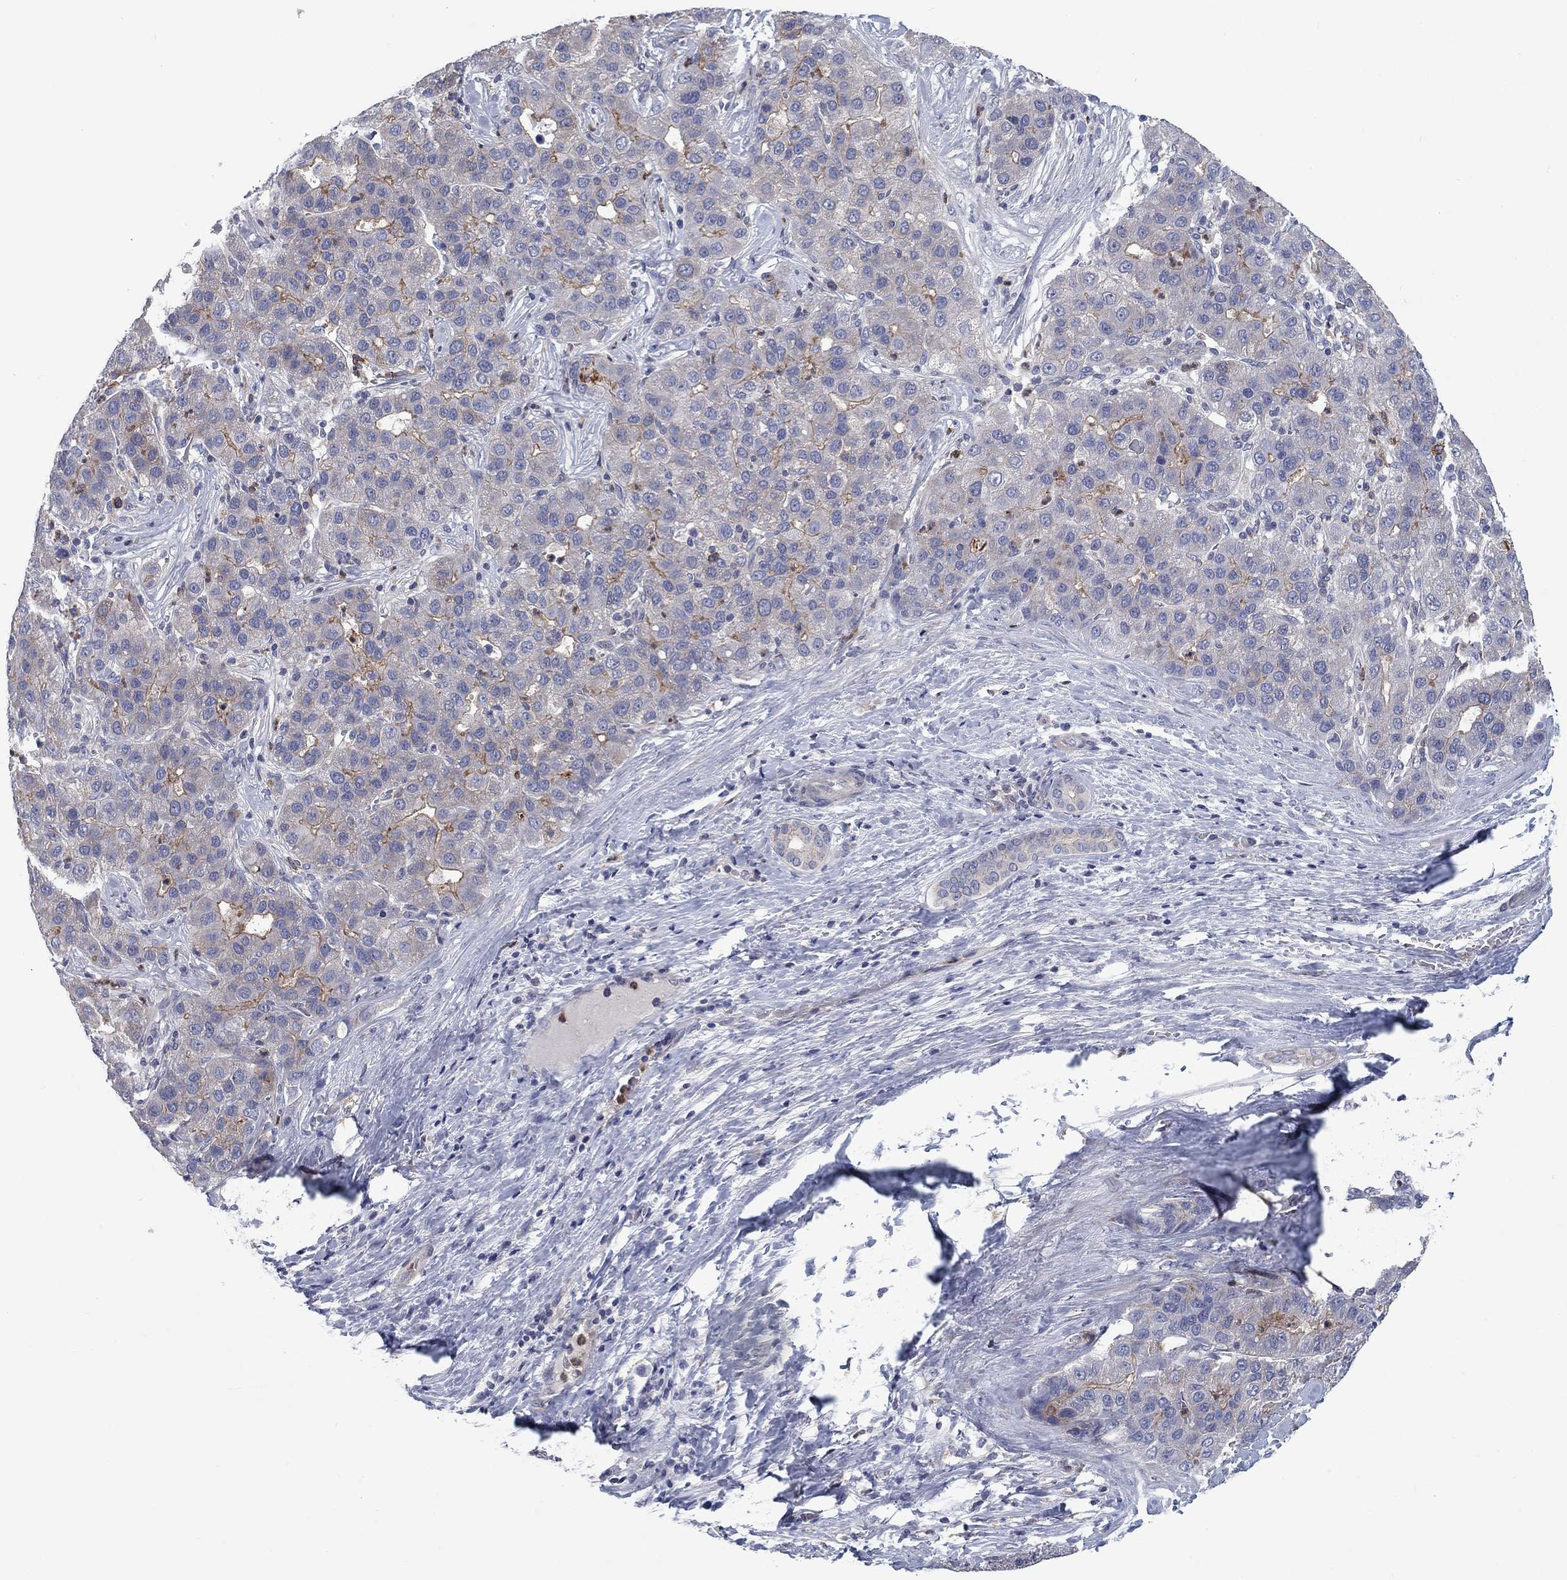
{"staining": {"intensity": "moderate", "quantity": "<25%", "location": "cytoplasmic/membranous"}, "tissue": "liver cancer", "cell_type": "Tumor cells", "image_type": "cancer", "snomed": [{"axis": "morphology", "description": "Carcinoma, Hepatocellular, NOS"}, {"axis": "topography", "description": "Liver"}], "caption": "High-magnification brightfield microscopy of liver hepatocellular carcinoma stained with DAB (3,3'-diaminobenzidine) (brown) and counterstained with hematoxylin (blue). tumor cells exhibit moderate cytoplasmic/membranous expression is seen in approximately<25% of cells.", "gene": "KIF15", "patient": {"sex": "male", "age": 65}}